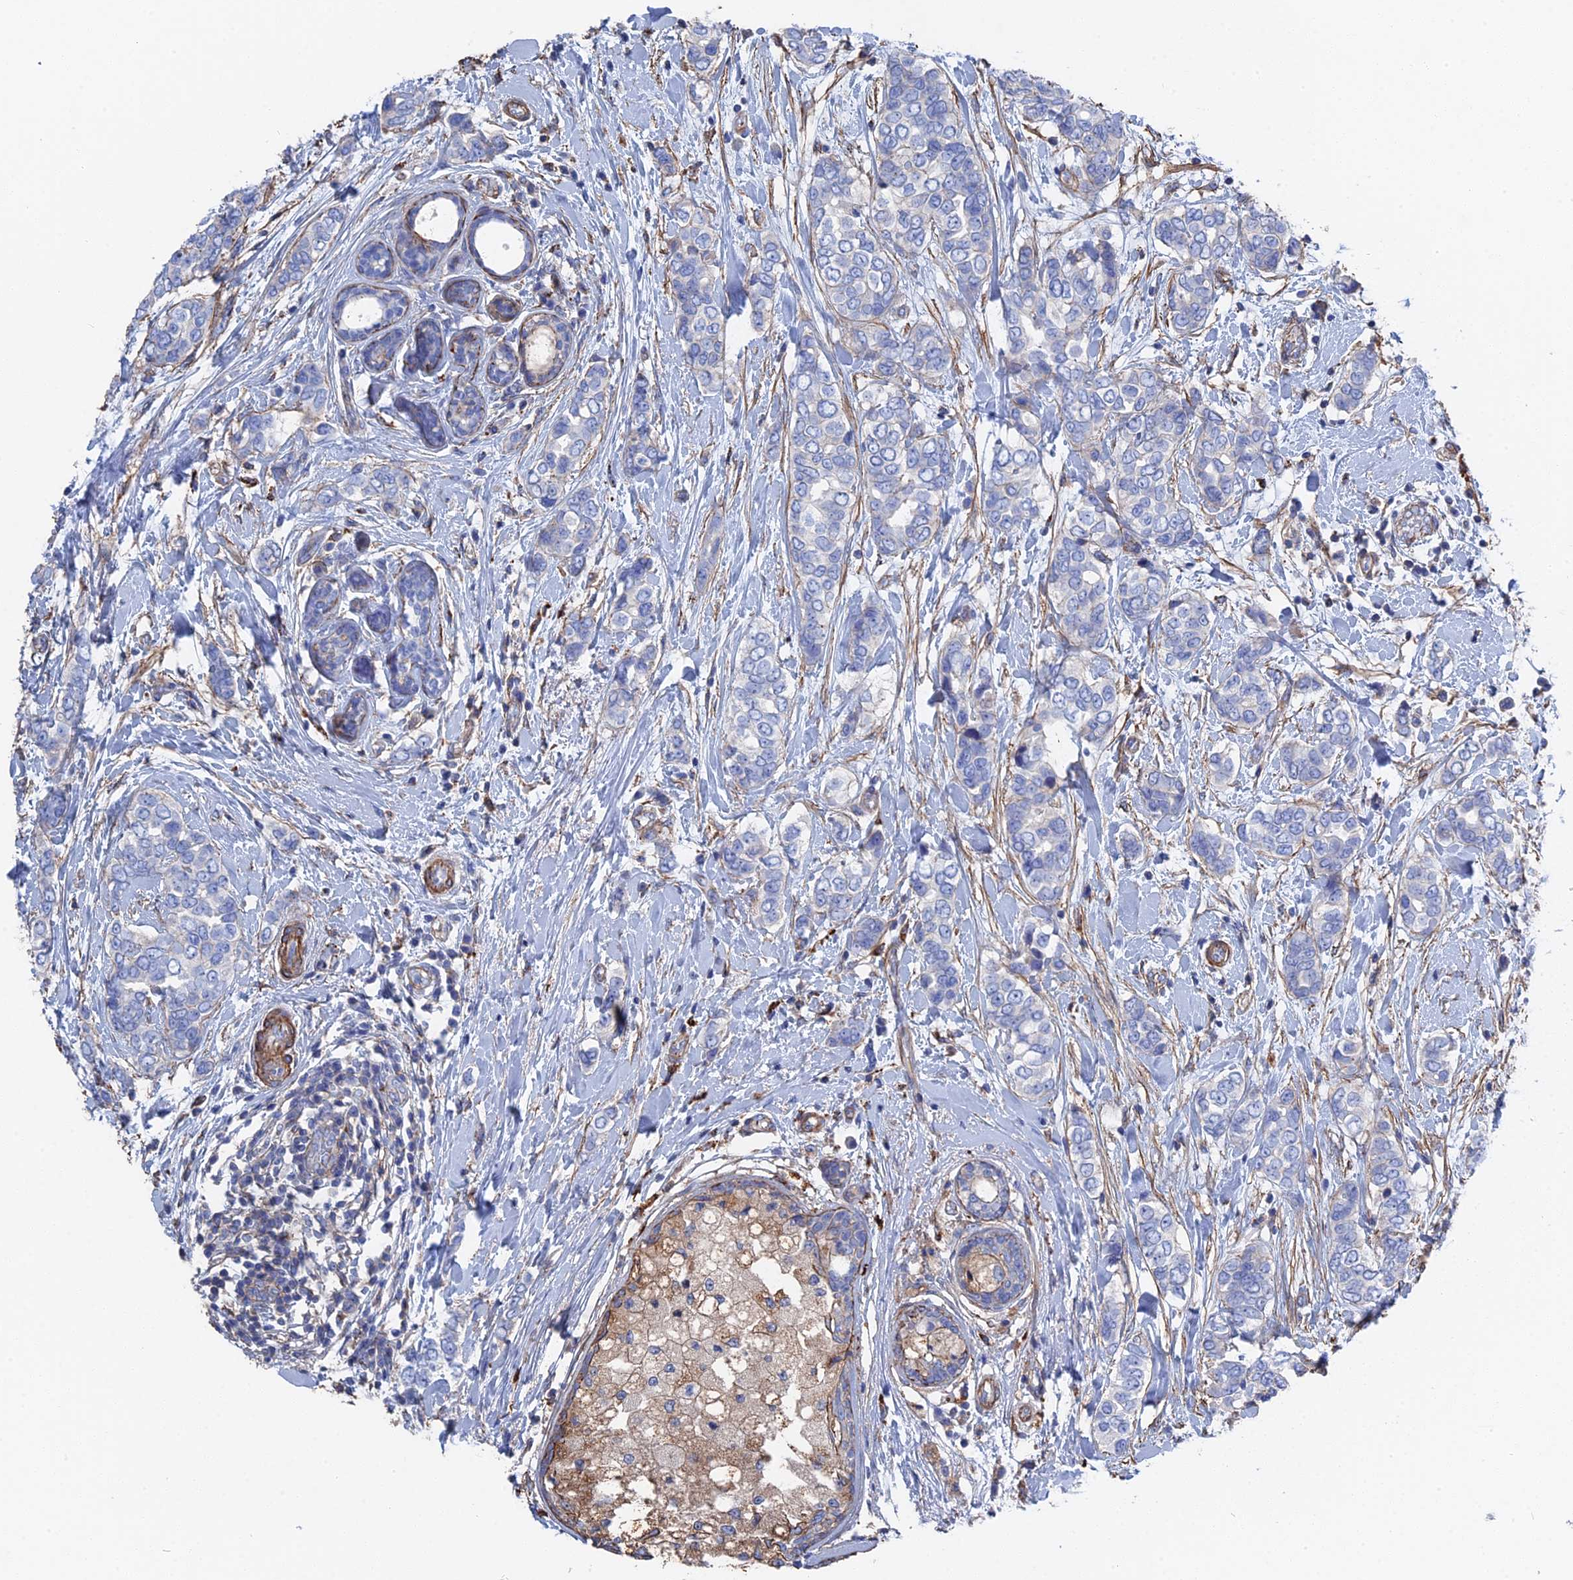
{"staining": {"intensity": "negative", "quantity": "none", "location": "none"}, "tissue": "breast cancer", "cell_type": "Tumor cells", "image_type": "cancer", "snomed": [{"axis": "morphology", "description": "Lobular carcinoma"}, {"axis": "topography", "description": "Breast"}], "caption": "Breast cancer (lobular carcinoma) was stained to show a protein in brown. There is no significant expression in tumor cells. (Brightfield microscopy of DAB immunohistochemistry (IHC) at high magnification).", "gene": "STRA6", "patient": {"sex": "female", "age": 51}}